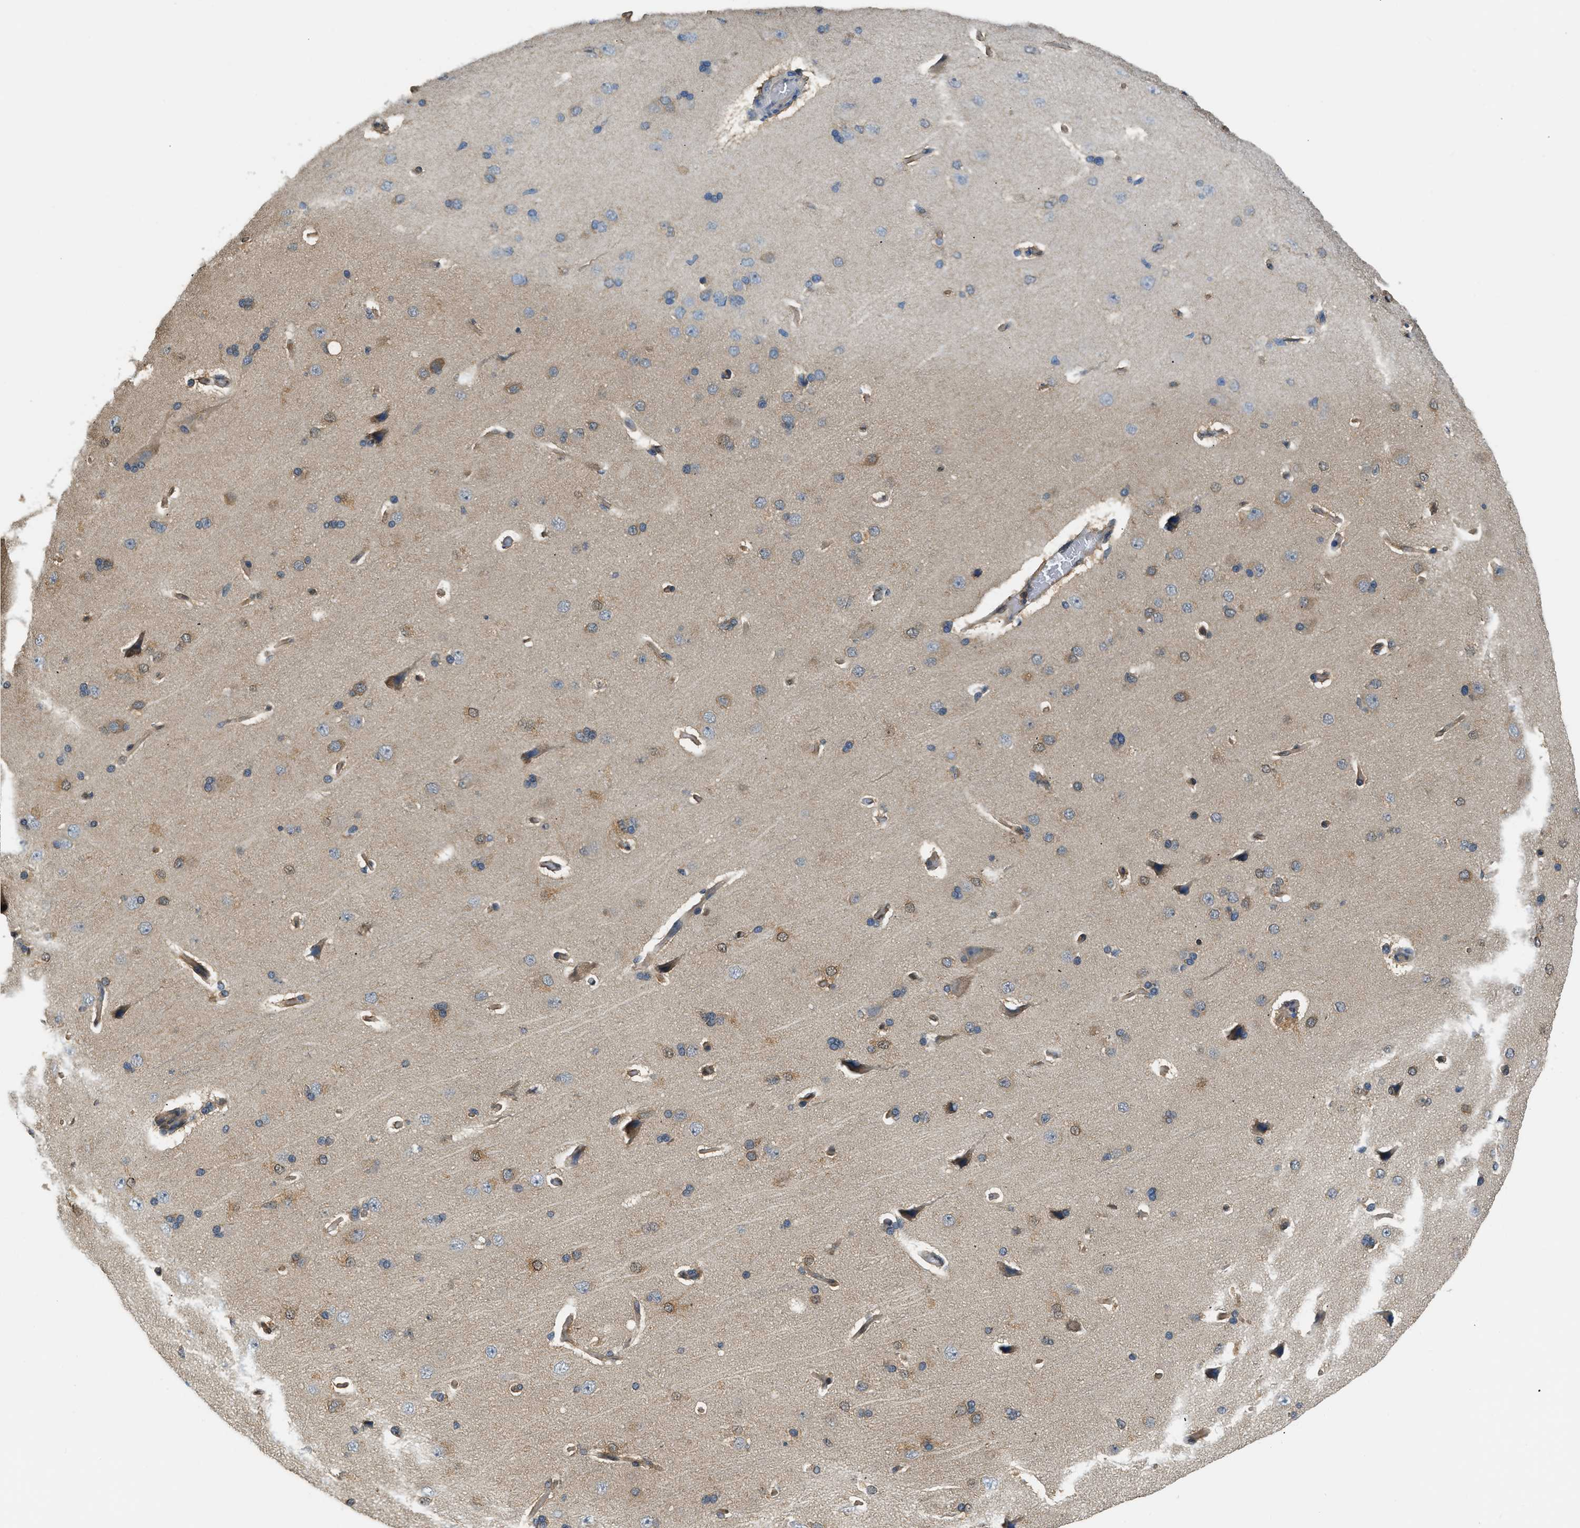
{"staining": {"intensity": "moderate", "quantity": ">75%", "location": "cytoplasmic/membranous"}, "tissue": "cerebral cortex", "cell_type": "Endothelial cells", "image_type": "normal", "snomed": [{"axis": "morphology", "description": "Normal tissue, NOS"}, {"axis": "topography", "description": "Cerebral cortex"}], "caption": "Immunohistochemical staining of normal human cerebral cortex exhibits medium levels of moderate cytoplasmic/membranous positivity in approximately >75% of endothelial cells.", "gene": "EIF4EBP2", "patient": {"sex": "male", "age": 62}}